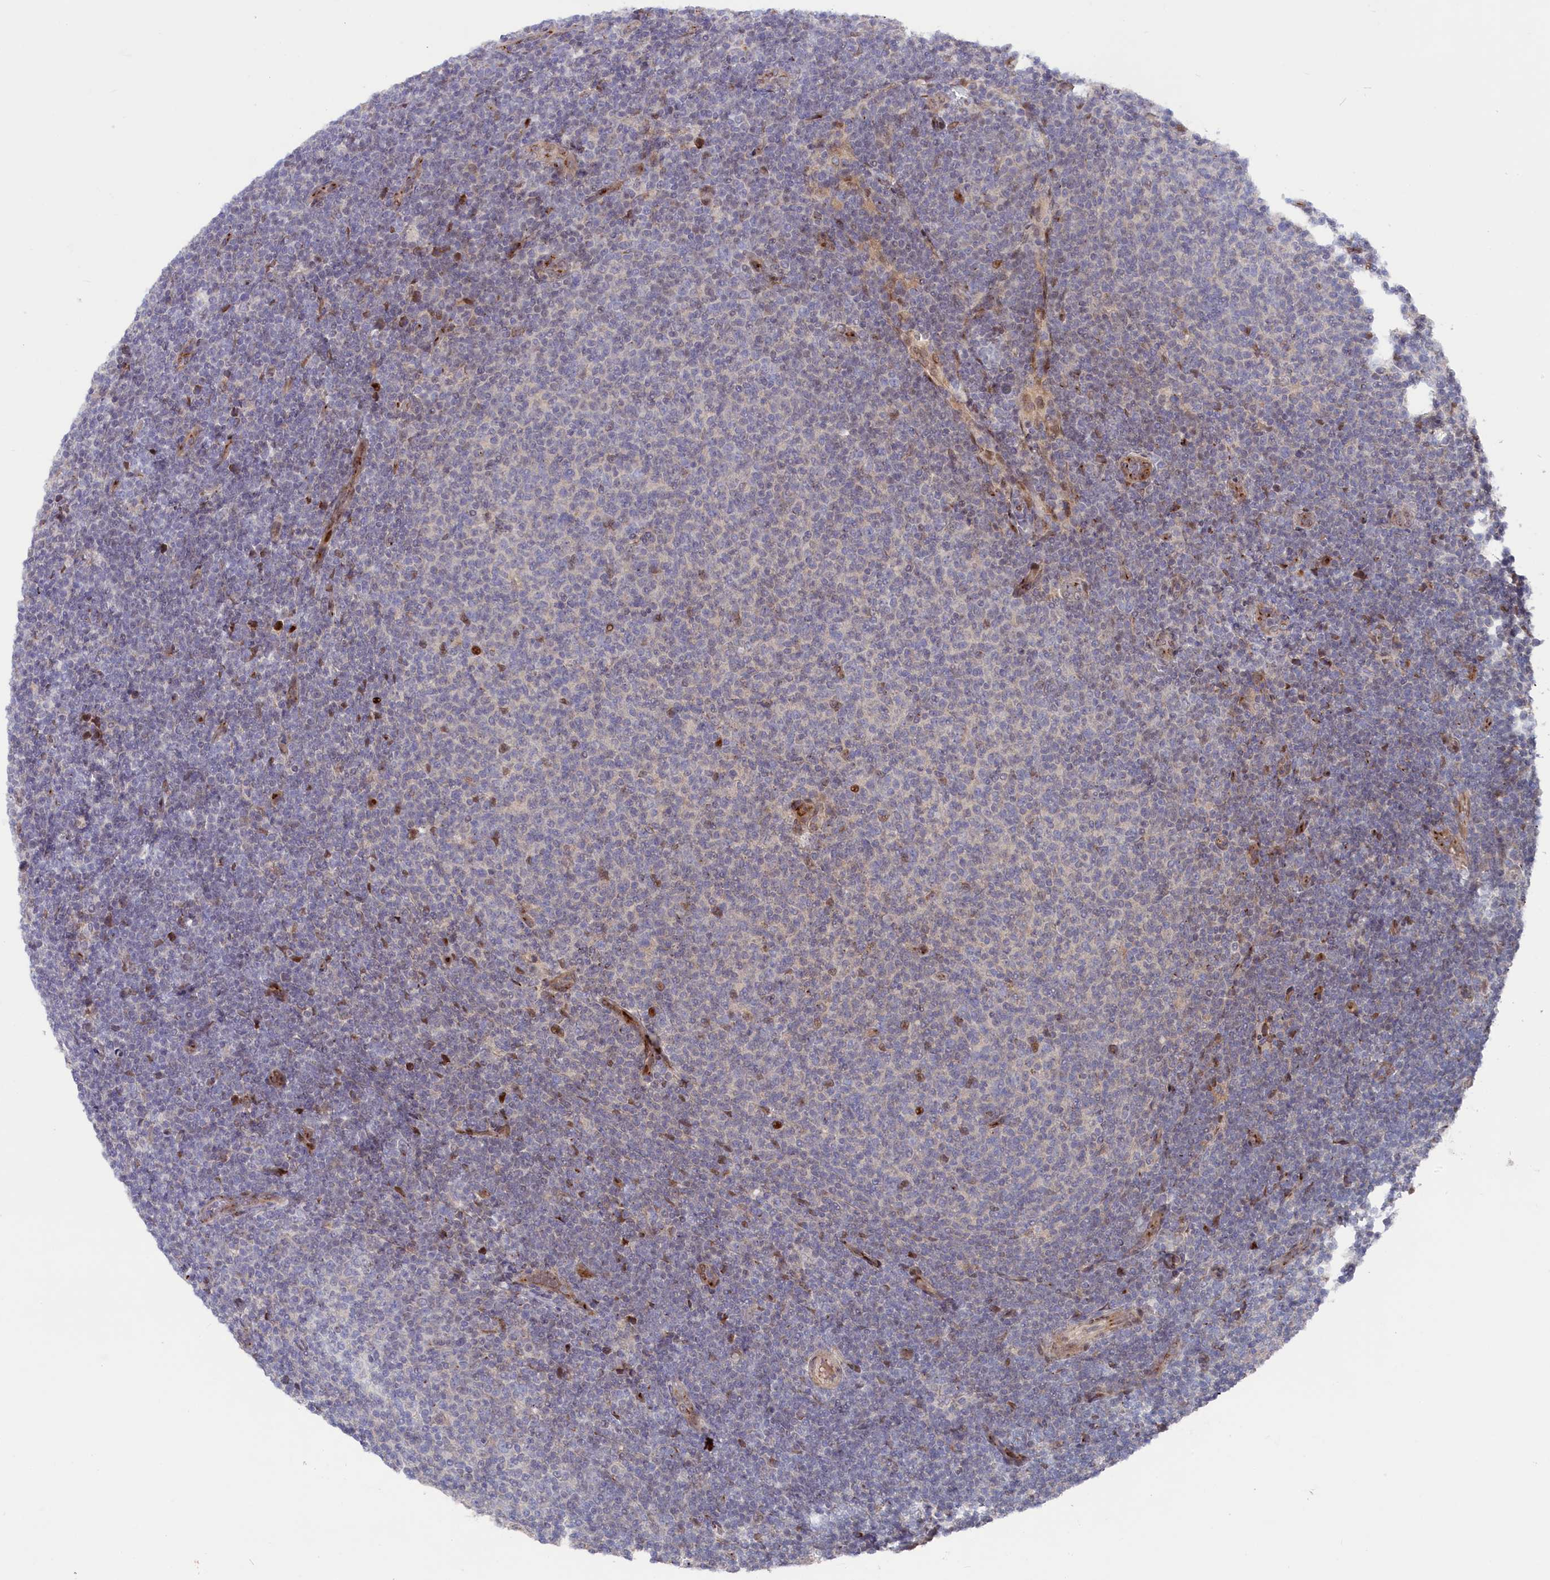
{"staining": {"intensity": "negative", "quantity": "none", "location": "none"}, "tissue": "lymphoma", "cell_type": "Tumor cells", "image_type": "cancer", "snomed": [{"axis": "morphology", "description": "Malignant lymphoma, non-Hodgkin's type, Low grade"}, {"axis": "topography", "description": "Lymph node"}], "caption": "This histopathology image is of malignant lymphoma, non-Hodgkin's type (low-grade) stained with IHC to label a protein in brown with the nuclei are counter-stained blue. There is no positivity in tumor cells. (DAB IHC visualized using brightfield microscopy, high magnification).", "gene": "CHST12", "patient": {"sex": "male", "age": 66}}